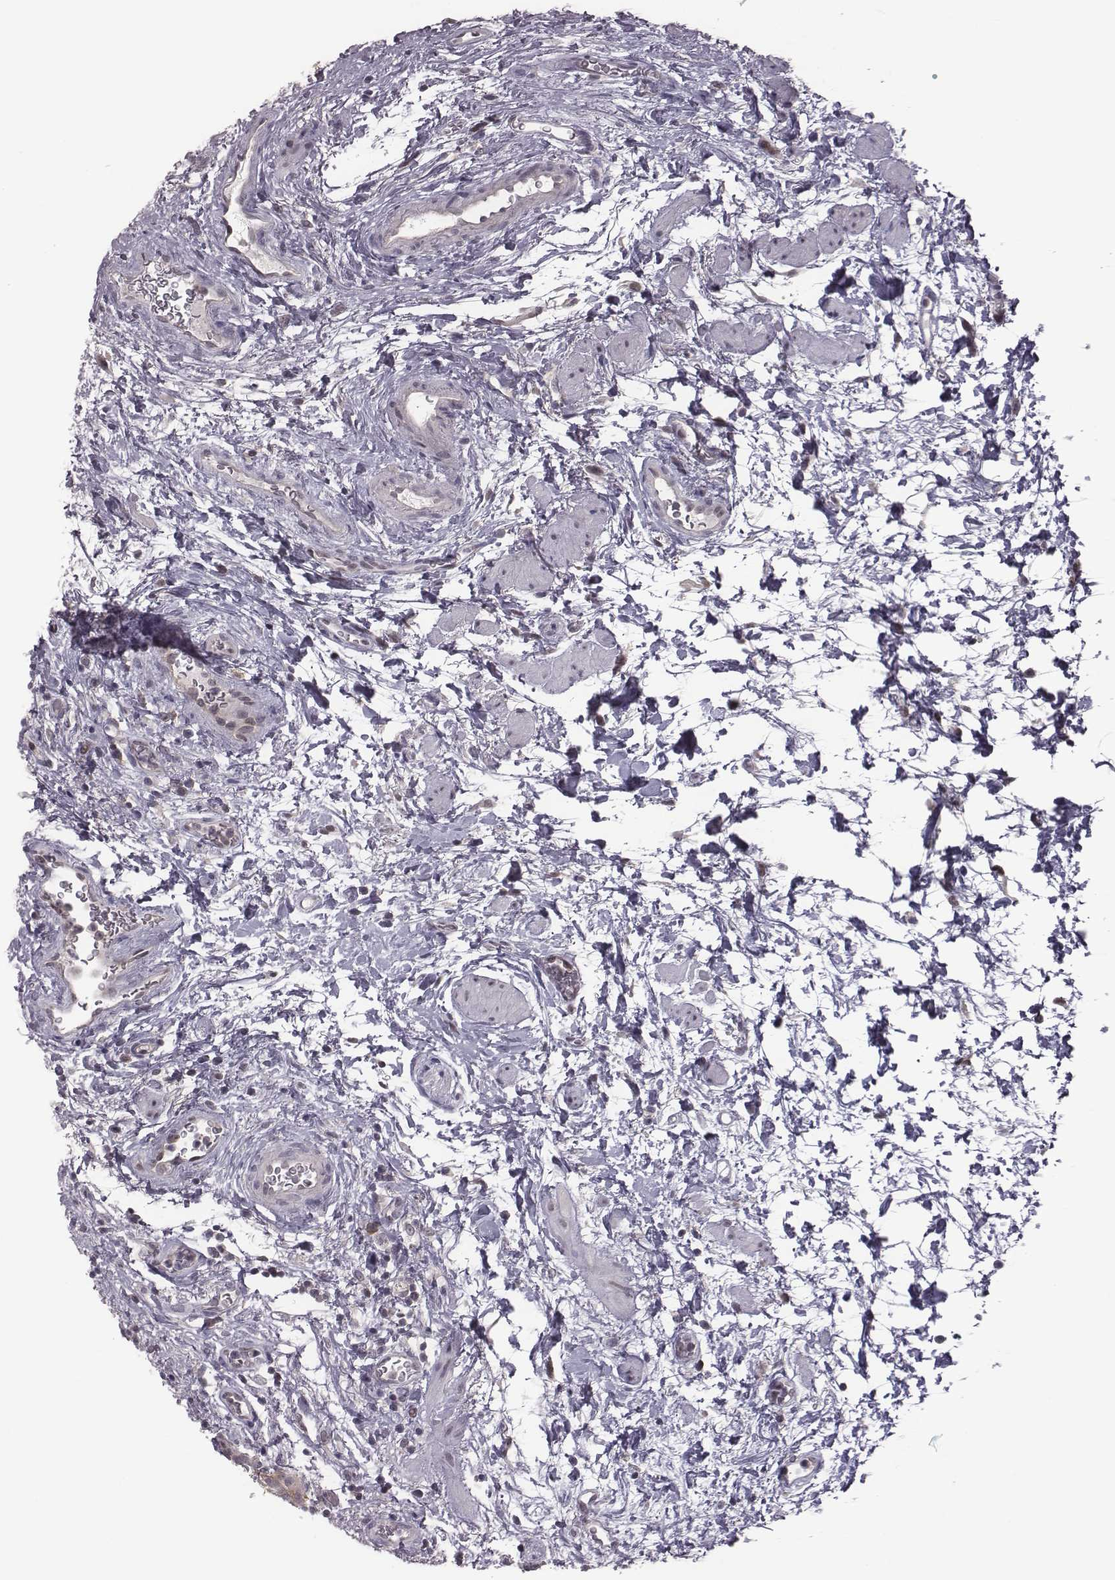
{"staining": {"intensity": "moderate", "quantity": "<25%", "location": "cytoplasmic/membranous"}, "tissue": "urinary bladder", "cell_type": "Urothelial cells", "image_type": "normal", "snomed": [{"axis": "morphology", "description": "Normal tissue, NOS"}, {"axis": "topography", "description": "Urinary bladder"}], "caption": "Unremarkable urinary bladder was stained to show a protein in brown. There is low levels of moderate cytoplasmic/membranous positivity in about <25% of urothelial cells. (Brightfield microscopy of DAB IHC at high magnification).", "gene": "BICDL1", "patient": {"sex": "male", "age": 69}}